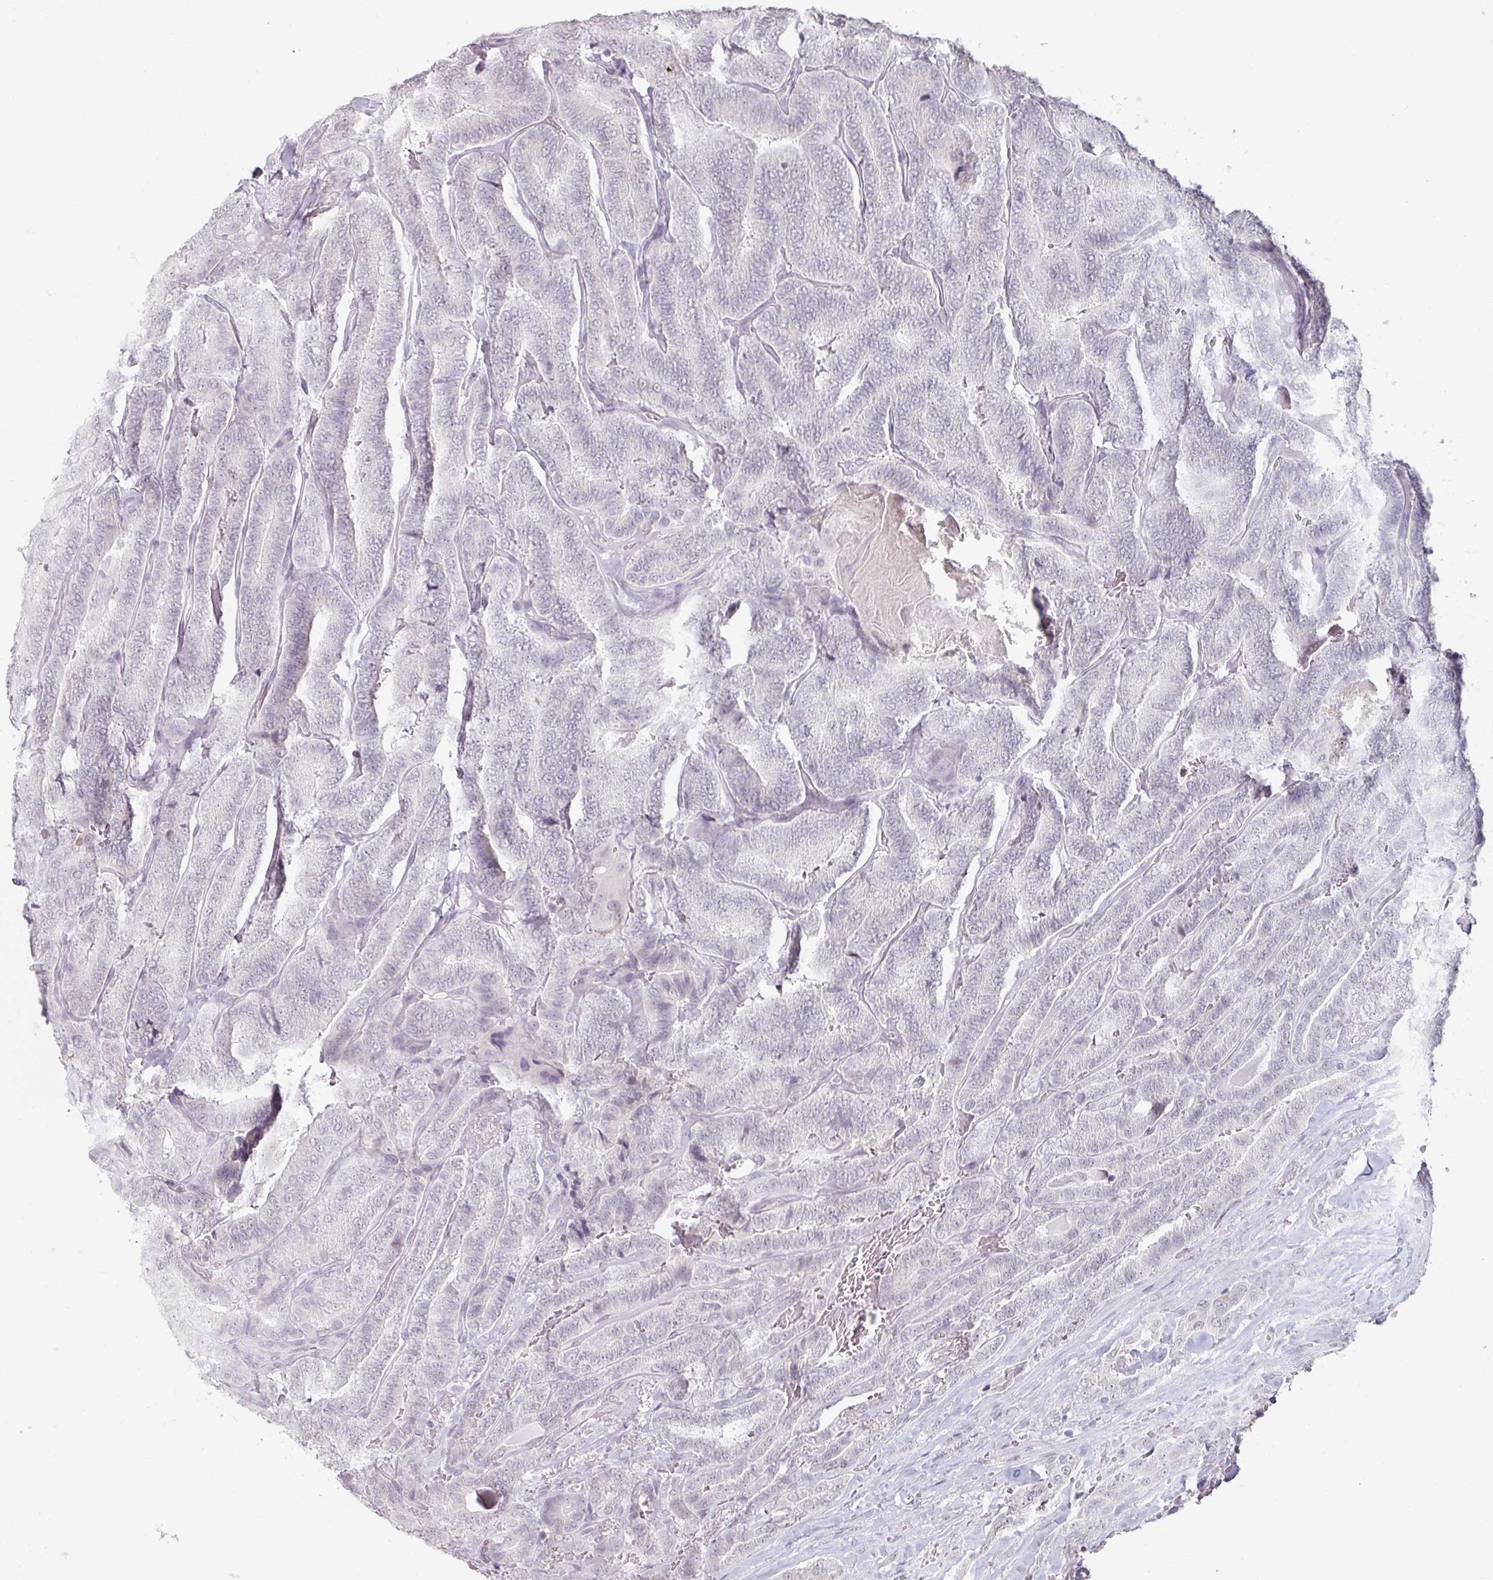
{"staining": {"intensity": "negative", "quantity": "none", "location": "none"}, "tissue": "thyroid cancer", "cell_type": "Tumor cells", "image_type": "cancer", "snomed": [{"axis": "morphology", "description": "Papillary adenocarcinoma, NOS"}, {"axis": "topography", "description": "Thyroid gland"}], "caption": "IHC image of human thyroid papillary adenocarcinoma stained for a protein (brown), which demonstrates no positivity in tumor cells.", "gene": "SPRR1A", "patient": {"sex": "male", "age": 61}}